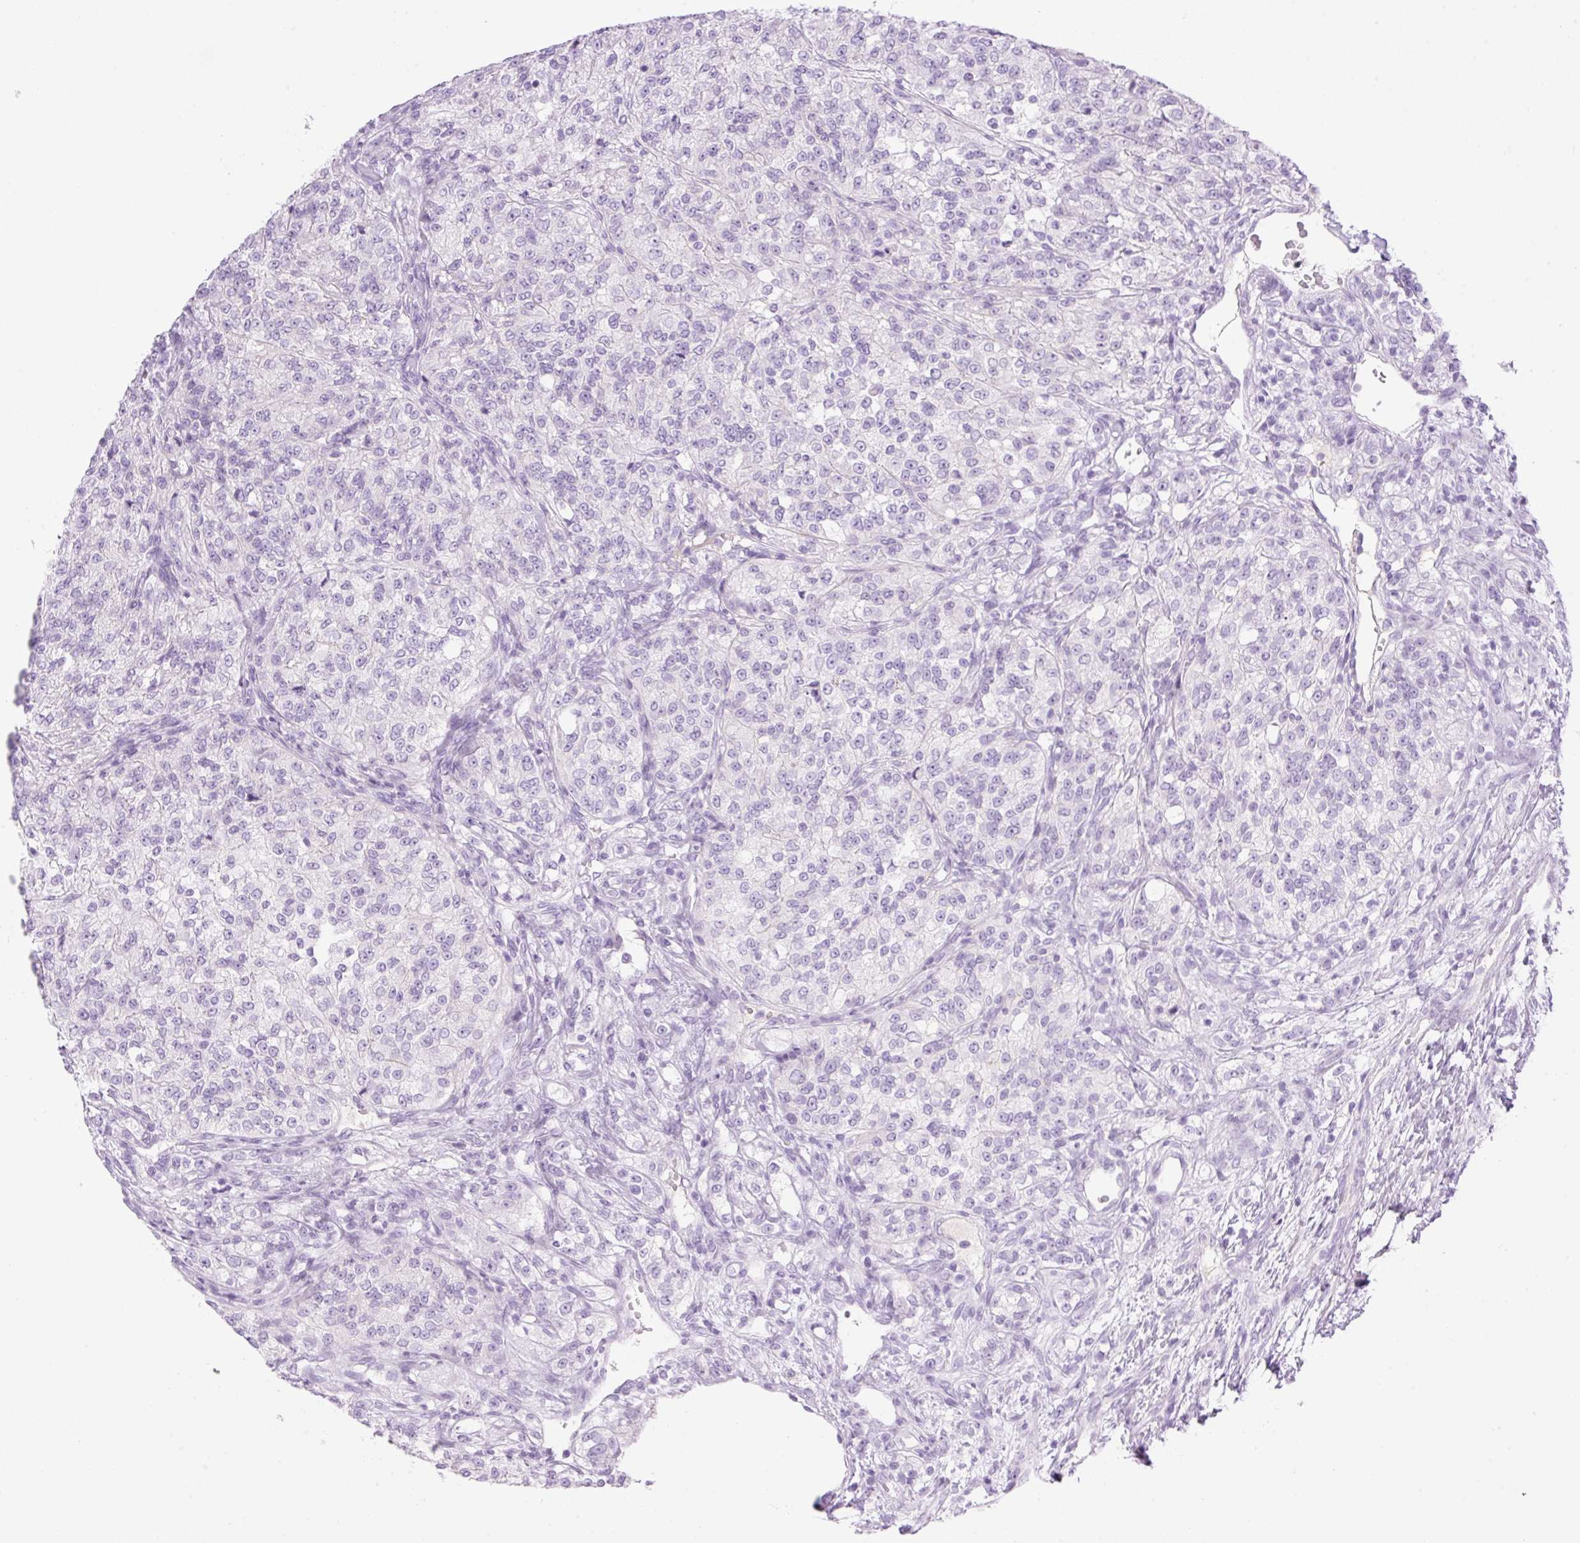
{"staining": {"intensity": "negative", "quantity": "none", "location": "none"}, "tissue": "renal cancer", "cell_type": "Tumor cells", "image_type": "cancer", "snomed": [{"axis": "morphology", "description": "Adenocarcinoma, NOS"}, {"axis": "topography", "description": "Kidney"}], "caption": "Immunohistochemical staining of human renal adenocarcinoma reveals no significant staining in tumor cells.", "gene": "PALM3", "patient": {"sex": "female", "age": 63}}